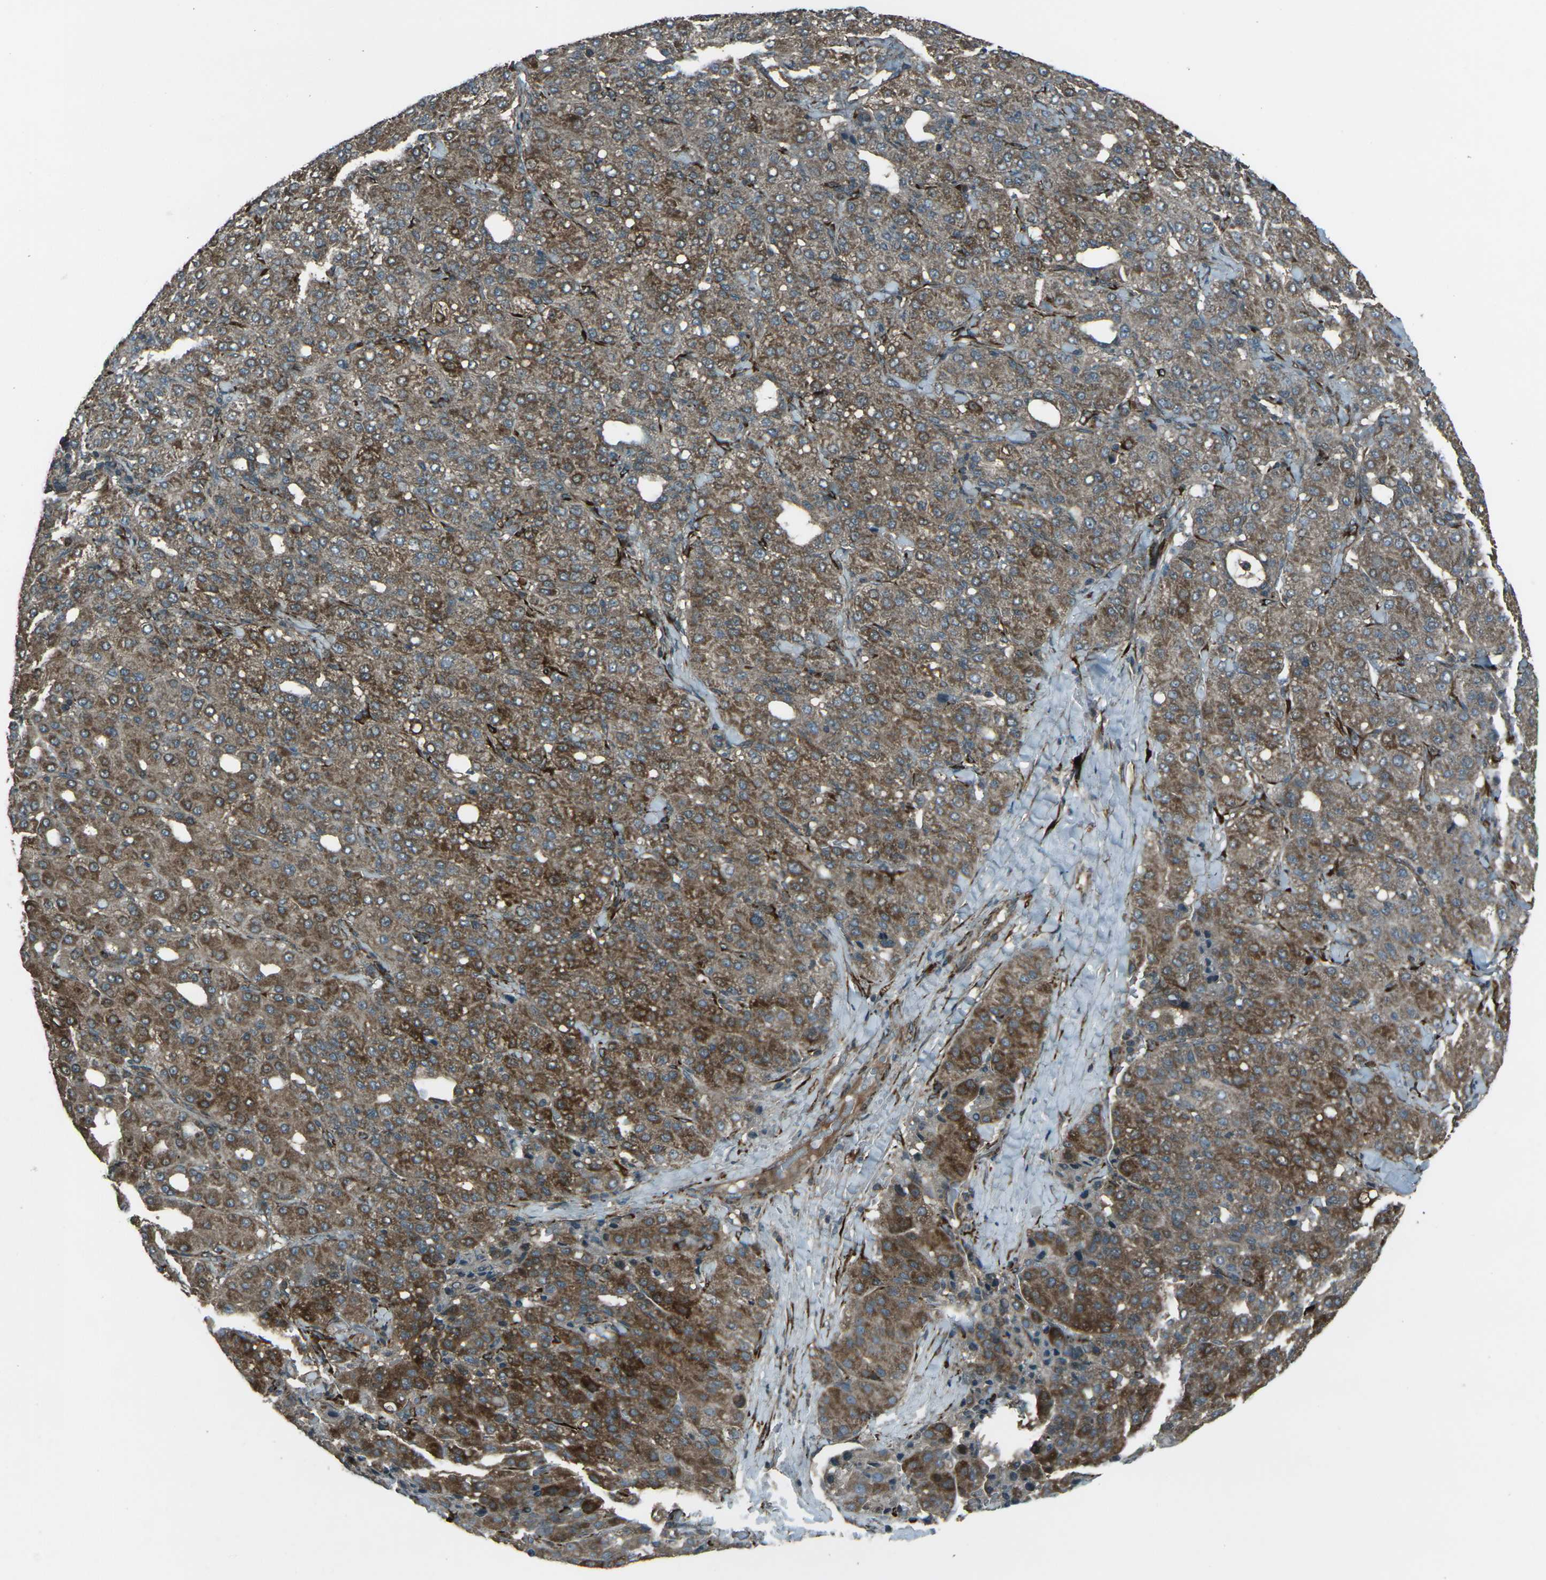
{"staining": {"intensity": "moderate", "quantity": ">75%", "location": "cytoplasmic/membranous"}, "tissue": "liver cancer", "cell_type": "Tumor cells", "image_type": "cancer", "snomed": [{"axis": "morphology", "description": "Carcinoma, Hepatocellular, NOS"}, {"axis": "topography", "description": "Liver"}], "caption": "A brown stain labels moderate cytoplasmic/membranous staining of a protein in hepatocellular carcinoma (liver) tumor cells. Ihc stains the protein in brown and the nuclei are stained blue.", "gene": "LSMEM1", "patient": {"sex": "male", "age": 65}}